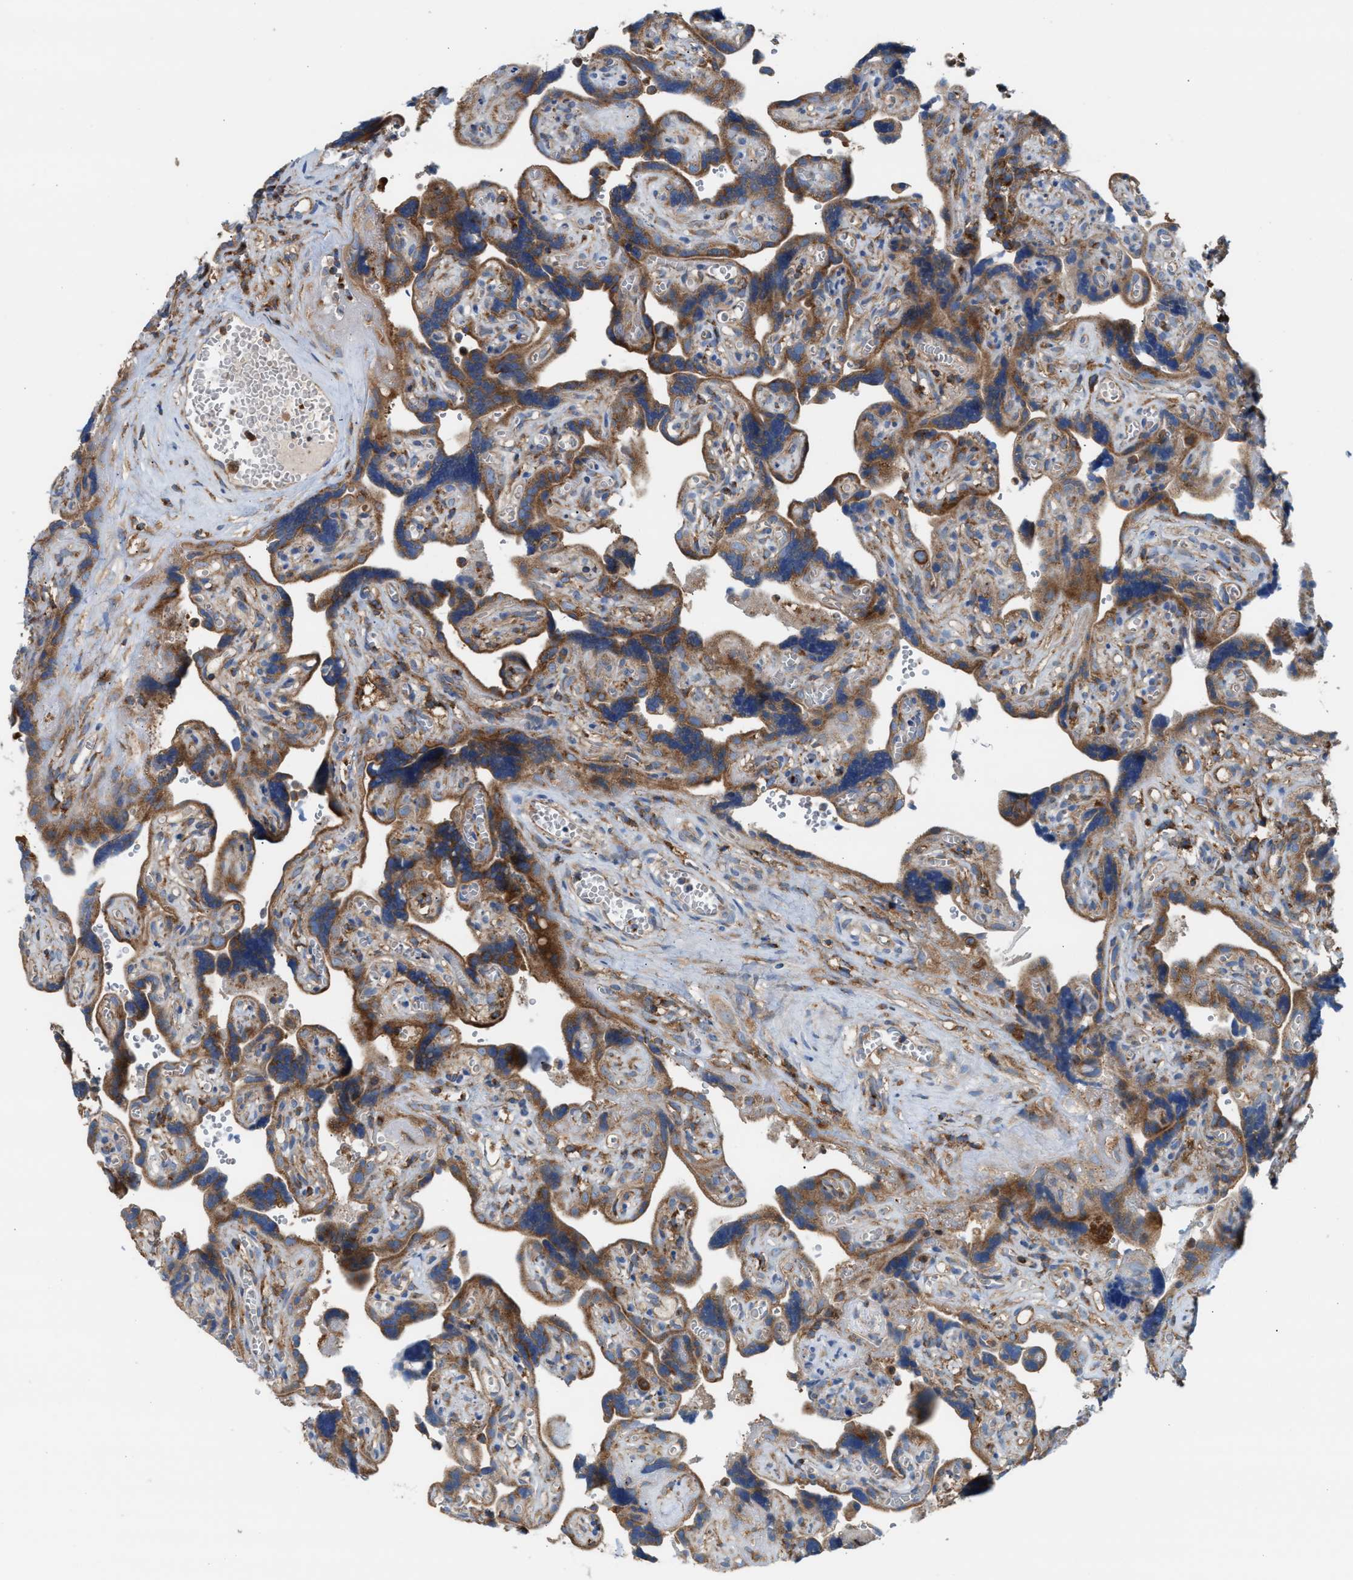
{"staining": {"intensity": "moderate", "quantity": ">75%", "location": "cytoplasmic/membranous"}, "tissue": "placenta", "cell_type": "Decidual cells", "image_type": "normal", "snomed": [{"axis": "morphology", "description": "Normal tissue, NOS"}, {"axis": "topography", "description": "Placenta"}], "caption": "IHC photomicrograph of unremarkable placenta: human placenta stained using immunohistochemistry (IHC) shows medium levels of moderate protein expression localized specifically in the cytoplasmic/membranous of decidual cells, appearing as a cytoplasmic/membranous brown color.", "gene": "TBC1D15", "patient": {"sex": "female", "age": 30}}